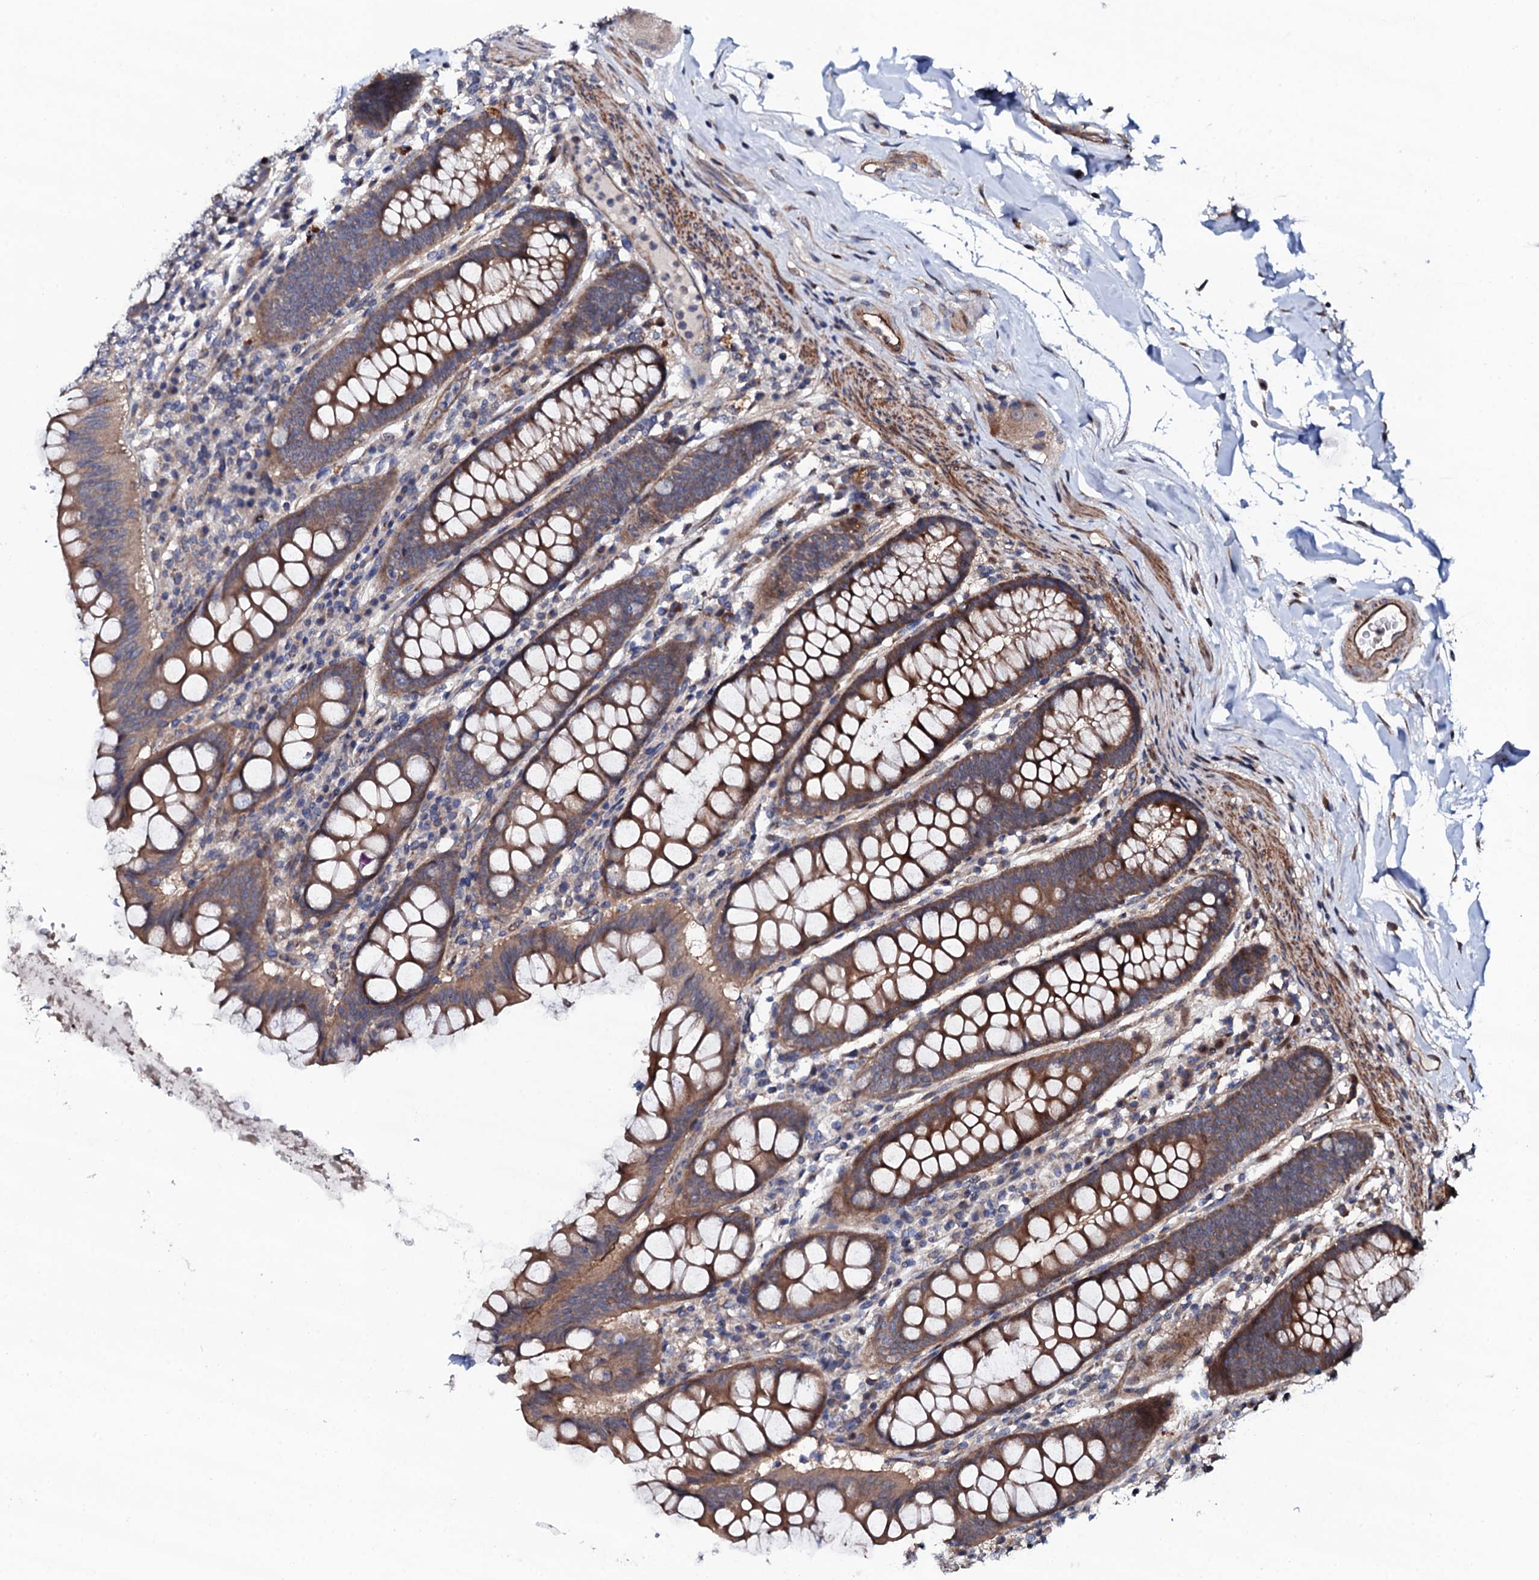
{"staining": {"intensity": "moderate", "quantity": ">75%", "location": "cytoplasmic/membranous"}, "tissue": "colon", "cell_type": "Endothelial cells", "image_type": "normal", "snomed": [{"axis": "morphology", "description": "Normal tissue, NOS"}, {"axis": "topography", "description": "Colon"}], "caption": "Unremarkable colon was stained to show a protein in brown. There is medium levels of moderate cytoplasmic/membranous staining in about >75% of endothelial cells. The protein is stained brown, and the nuclei are stained in blue (DAB (3,3'-diaminobenzidine) IHC with brightfield microscopy, high magnification).", "gene": "CIAO2A", "patient": {"sex": "female", "age": 79}}